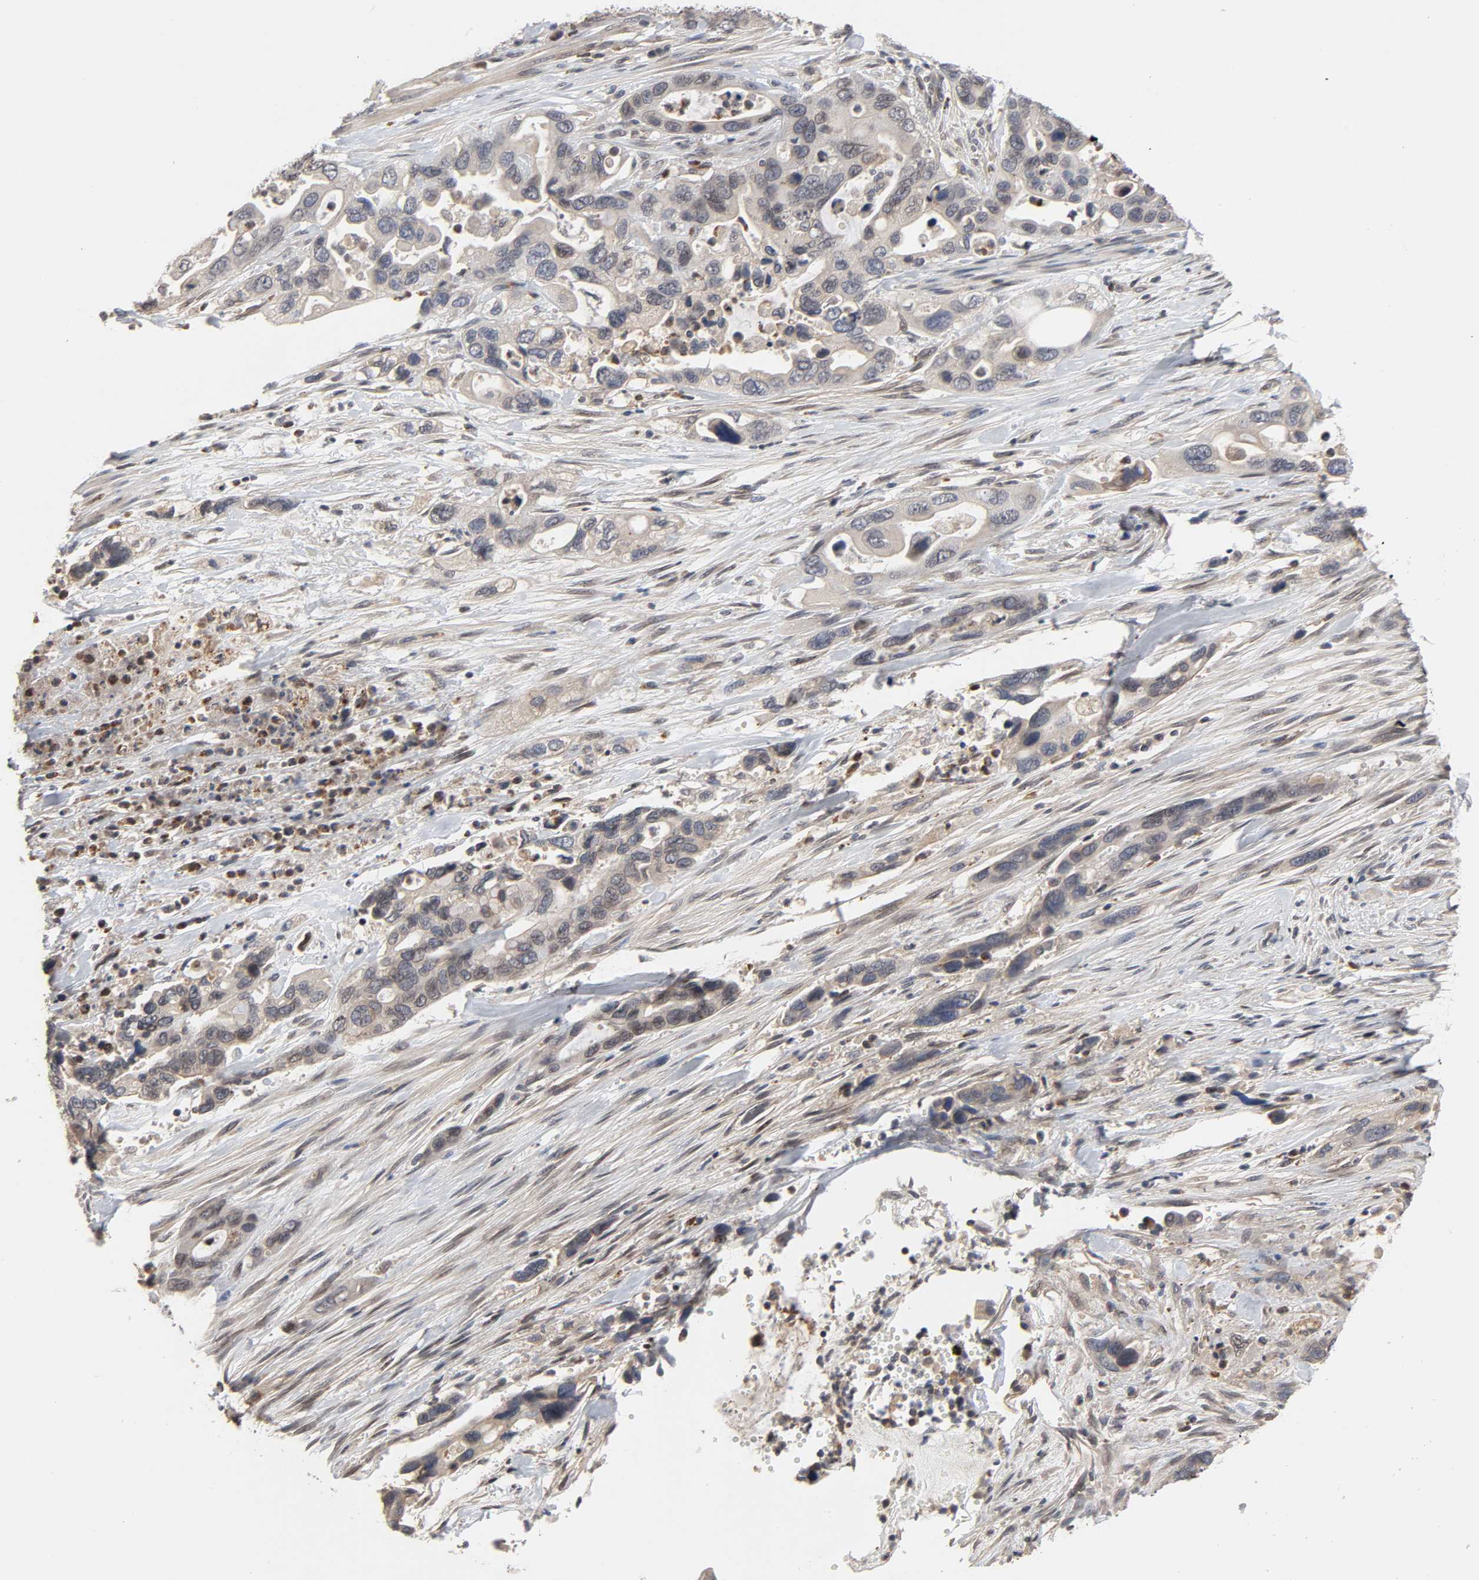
{"staining": {"intensity": "weak", "quantity": ">75%", "location": "cytoplasmic/membranous"}, "tissue": "pancreatic cancer", "cell_type": "Tumor cells", "image_type": "cancer", "snomed": [{"axis": "morphology", "description": "Adenocarcinoma, NOS"}, {"axis": "topography", "description": "Pancreas"}], "caption": "Tumor cells demonstrate low levels of weak cytoplasmic/membranous expression in approximately >75% of cells in human pancreatic cancer. (Stains: DAB in brown, nuclei in blue, Microscopy: brightfield microscopy at high magnification).", "gene": "CCDC175", "patient": {"sex": "female", "age": 71}}